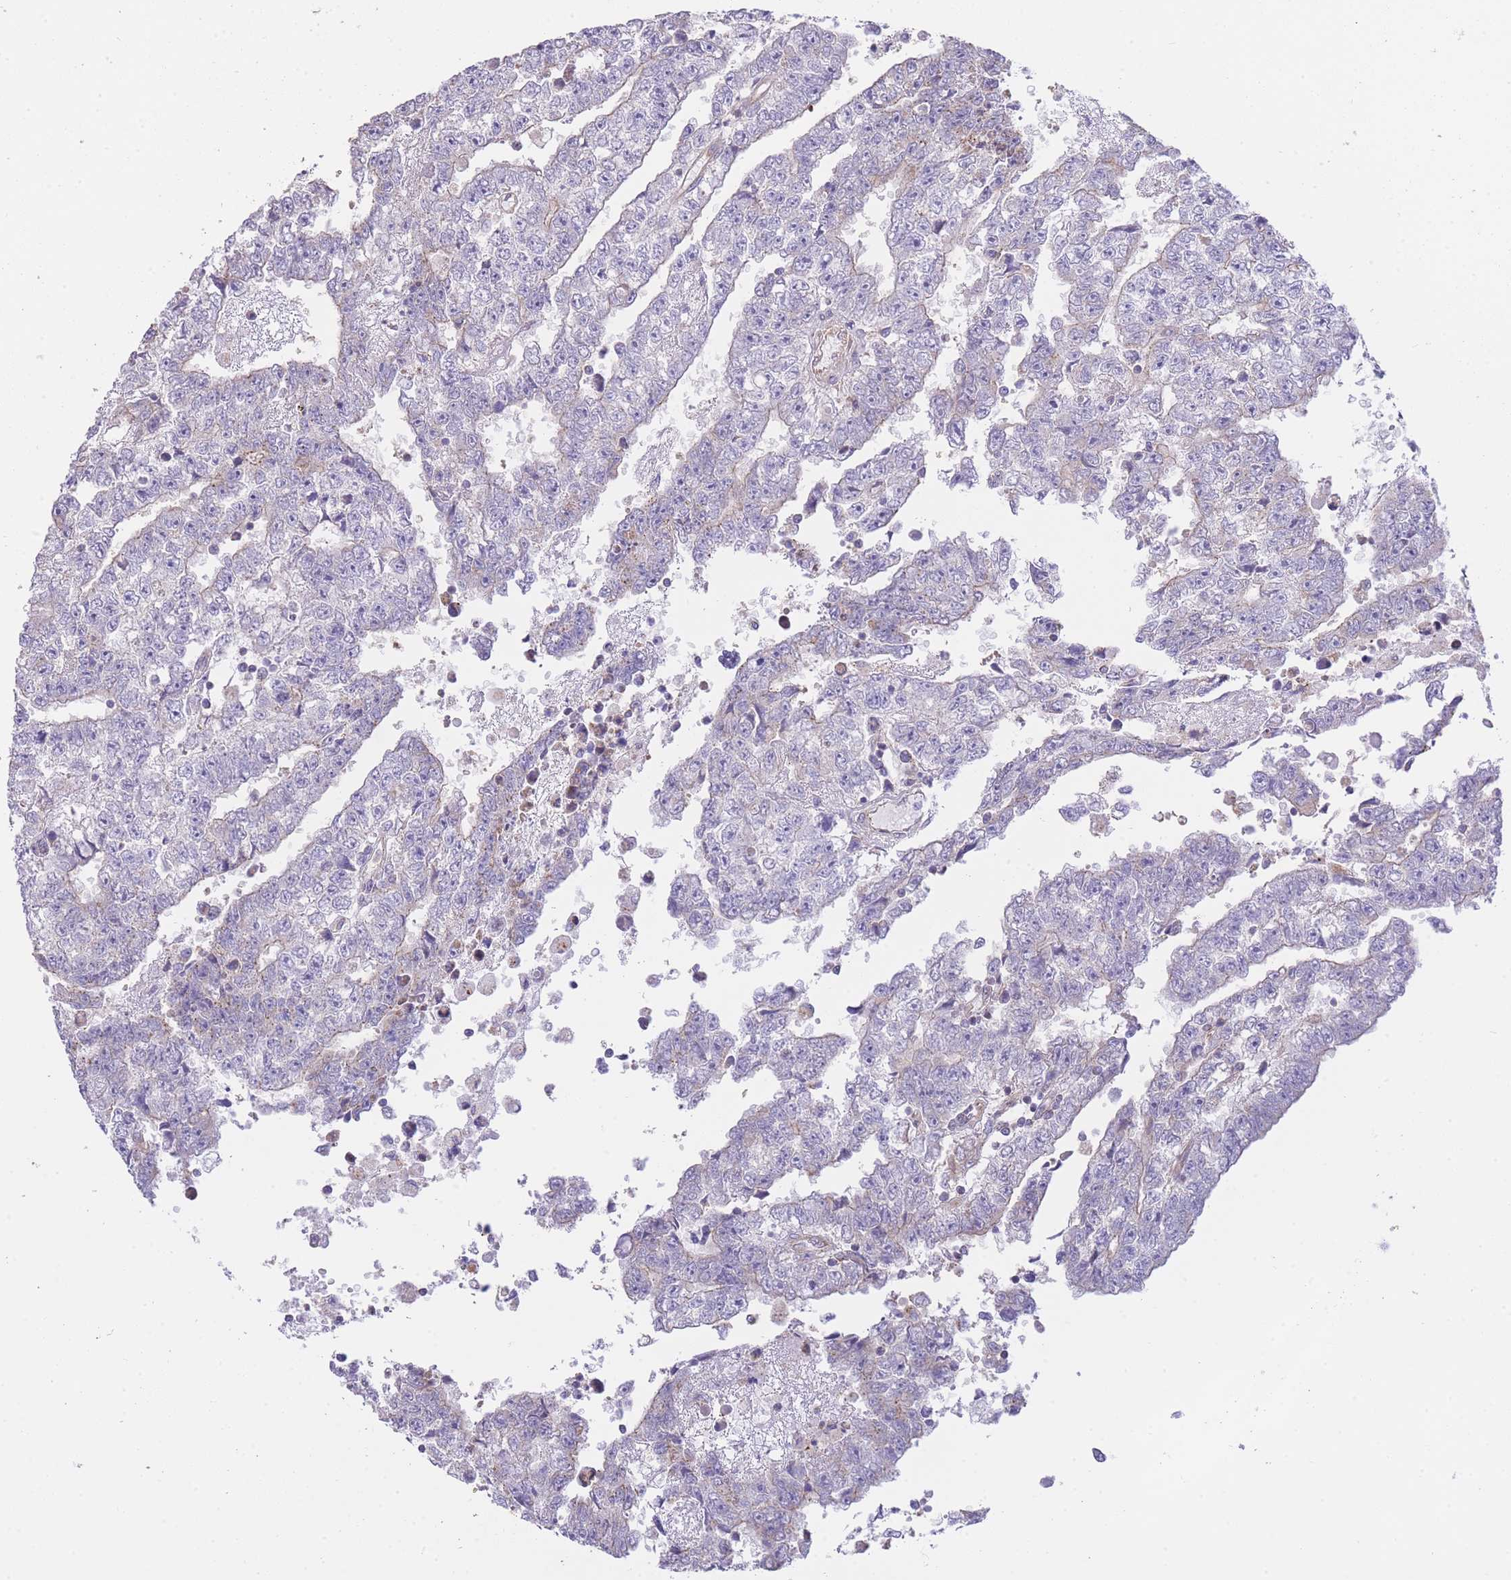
{"staining": {"intensity": "negative", "quantity": "none", "location": "none"}, "tissue": "testis cancer", "cell_type": "Tumor cells", "image_type": "cancer", "snomed": [{"axis": "morphology", "description": "Carcinoma, Embryonal, NOS"}, {"axis": "topography", "description": "Testis"}], "caption": "A high-resolution image shows immunohistochemistry (IHC) staining of embryonal carcinoma (testis), which displays no significant expression in tumor cells. (Stains: DAB immunohistochemistry (IHC) with hematoxylin counter stain, Microscopy: brightfield microscopy at high magnification).", "gene": "CTBP1", "patient": {"sex": "male", "age": 25}}